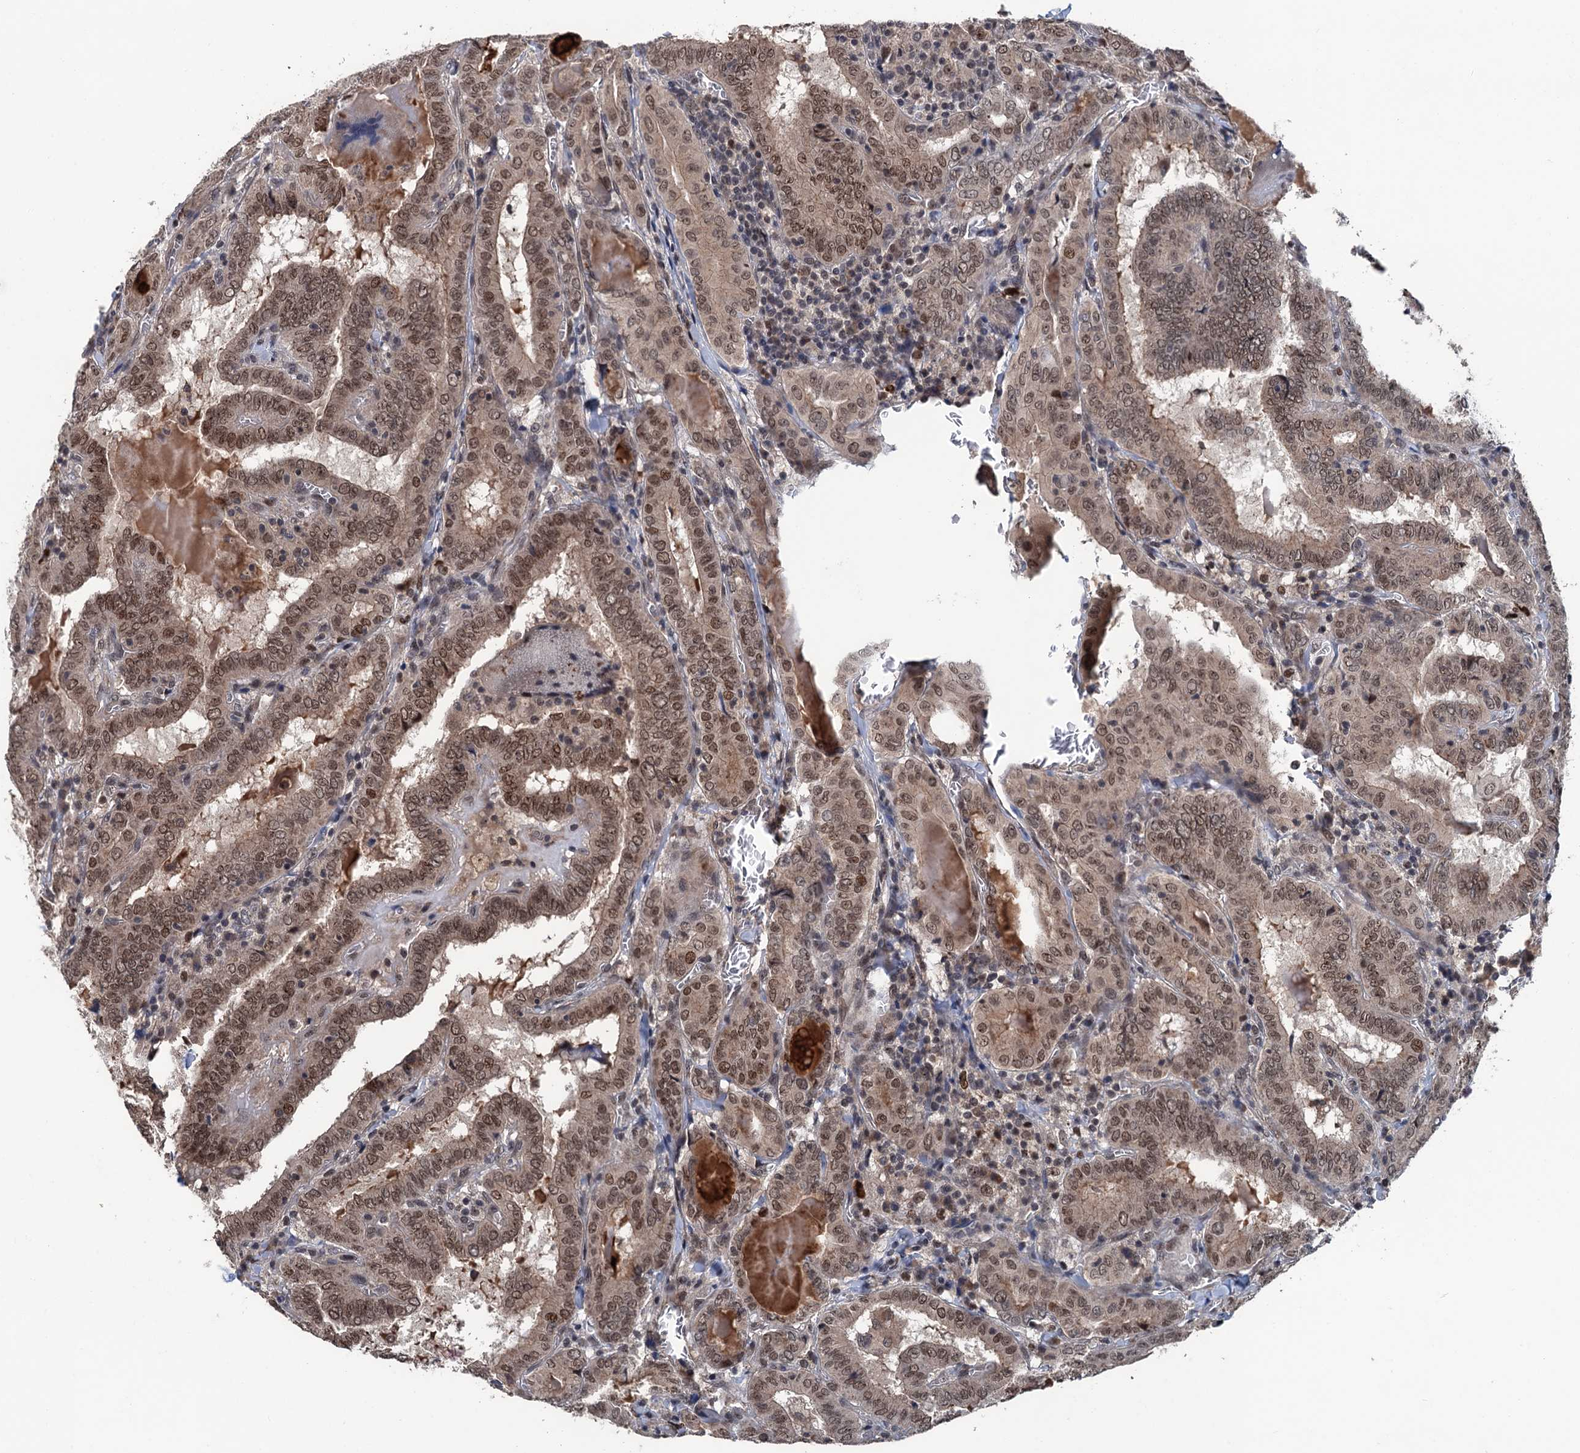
{"staining": {"intensity": "moderate", "quantity": ">75%", "location": "nuclear"}, "tissue": "thyroid cancer", "cell_type": "Tumor cells", "image_type": "cancer", "snomed": [{"axis": "morphology", "description": "Papillary adenocarcinoma, NOS"}, {"axis": "topography", "description": "Thyroid gland"}], "caption": "DAB immunohistochemical staining of papillary adenocarcinoma (thyroid) shows moderate nuclear protein positivity in about >75% of tumor cells.", "gene": "RASSF4", "patient": {"sex": "female", "age": 72}}